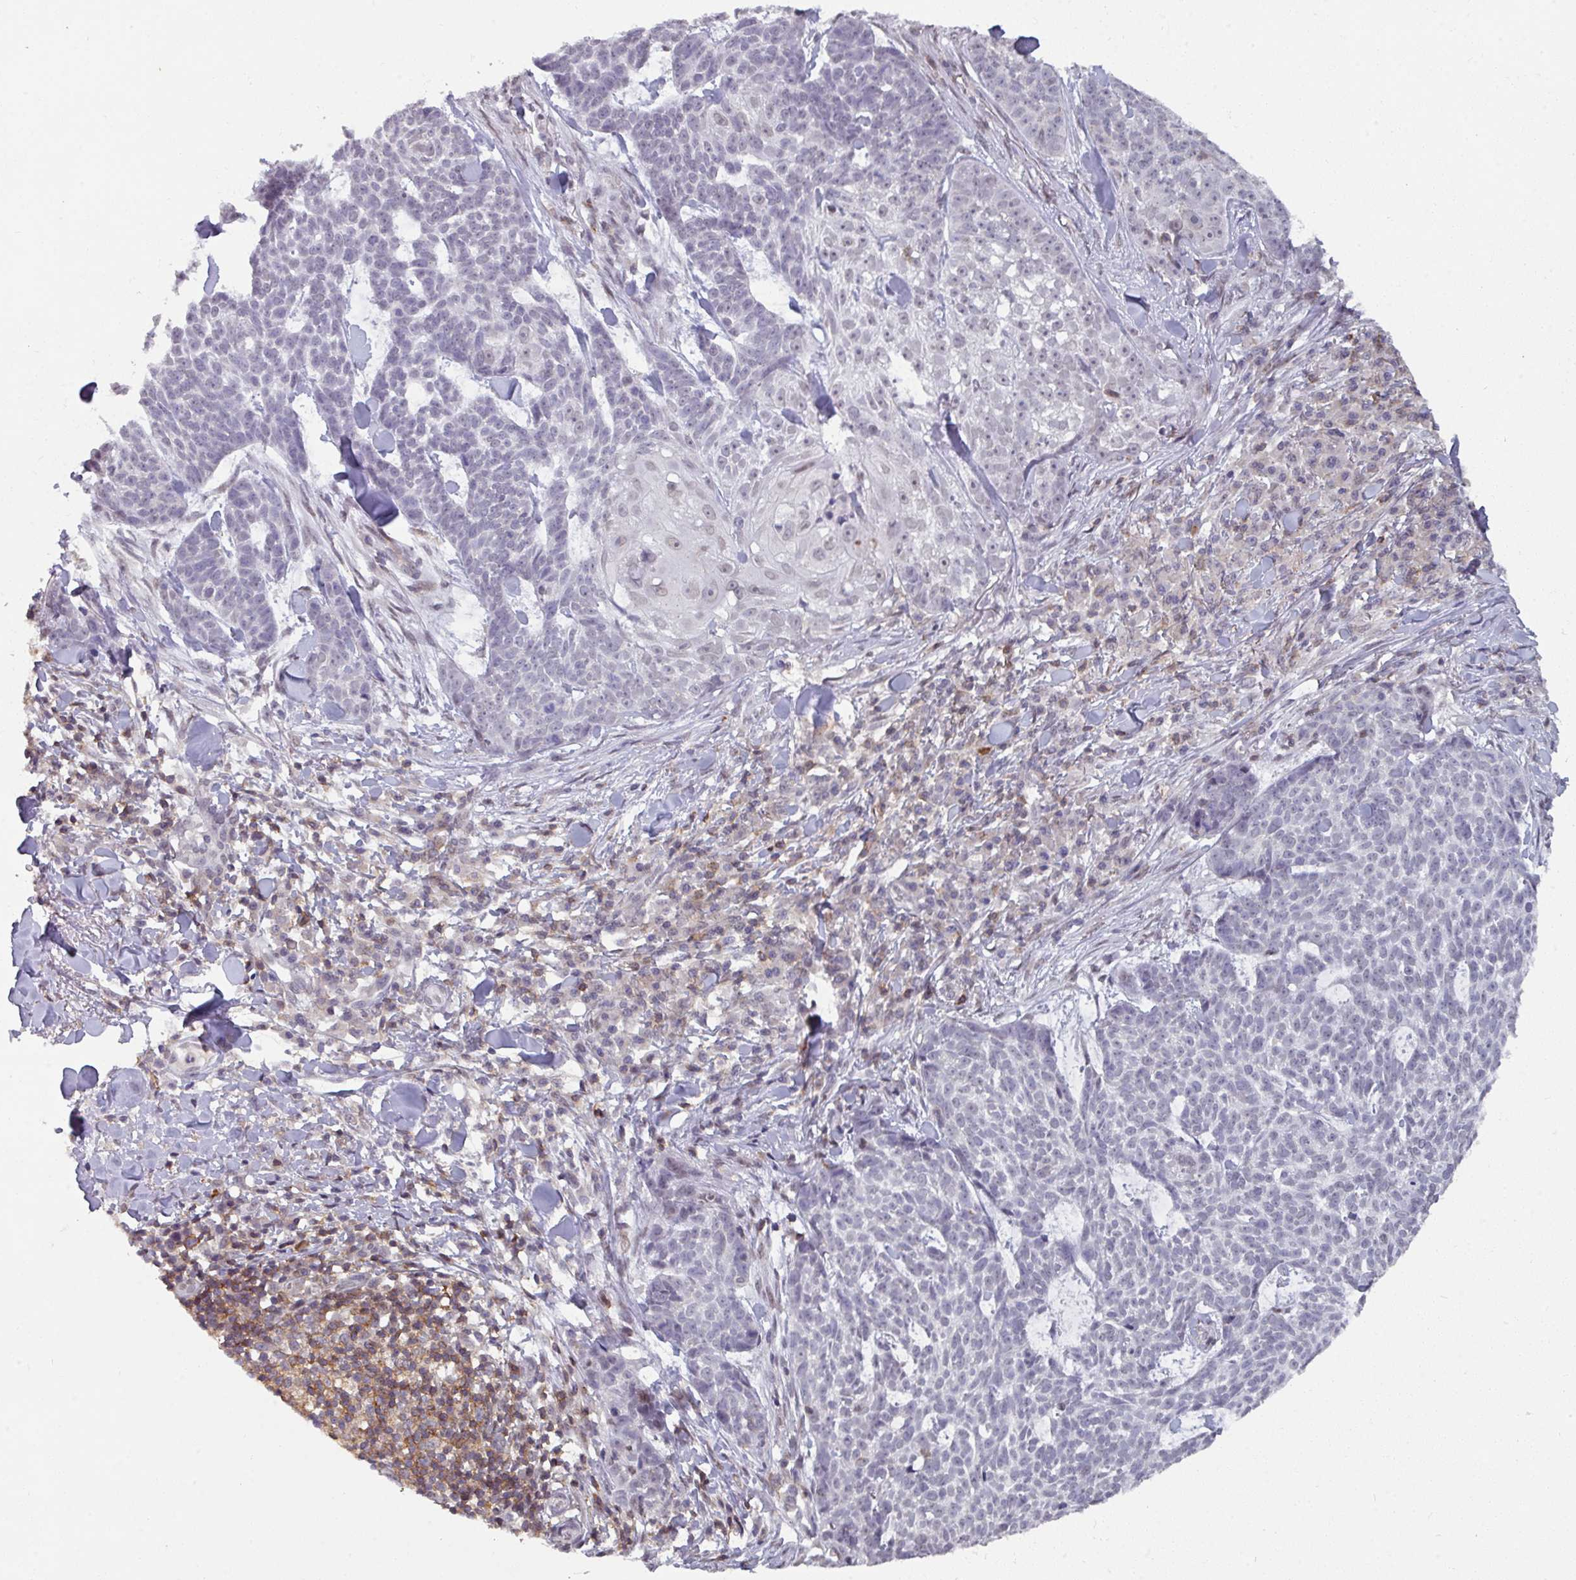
{"staining": {"intensity": "negative", "quantity": "none", "location": "none"}, "tissue": "skin cancer", "cell_type": "Tumor cells", "image_type": "cancer", "snomed": [{"axis": "morphology", "description": "Basal cell carcinoma"}, {"axis": "topography", "description": "Skin"}], "caption": "The micrograph exhibits no staining of tumor cells in skin cancer.", "gene": "RASAL3", "patient": {"sex": "female", "age": 93}}